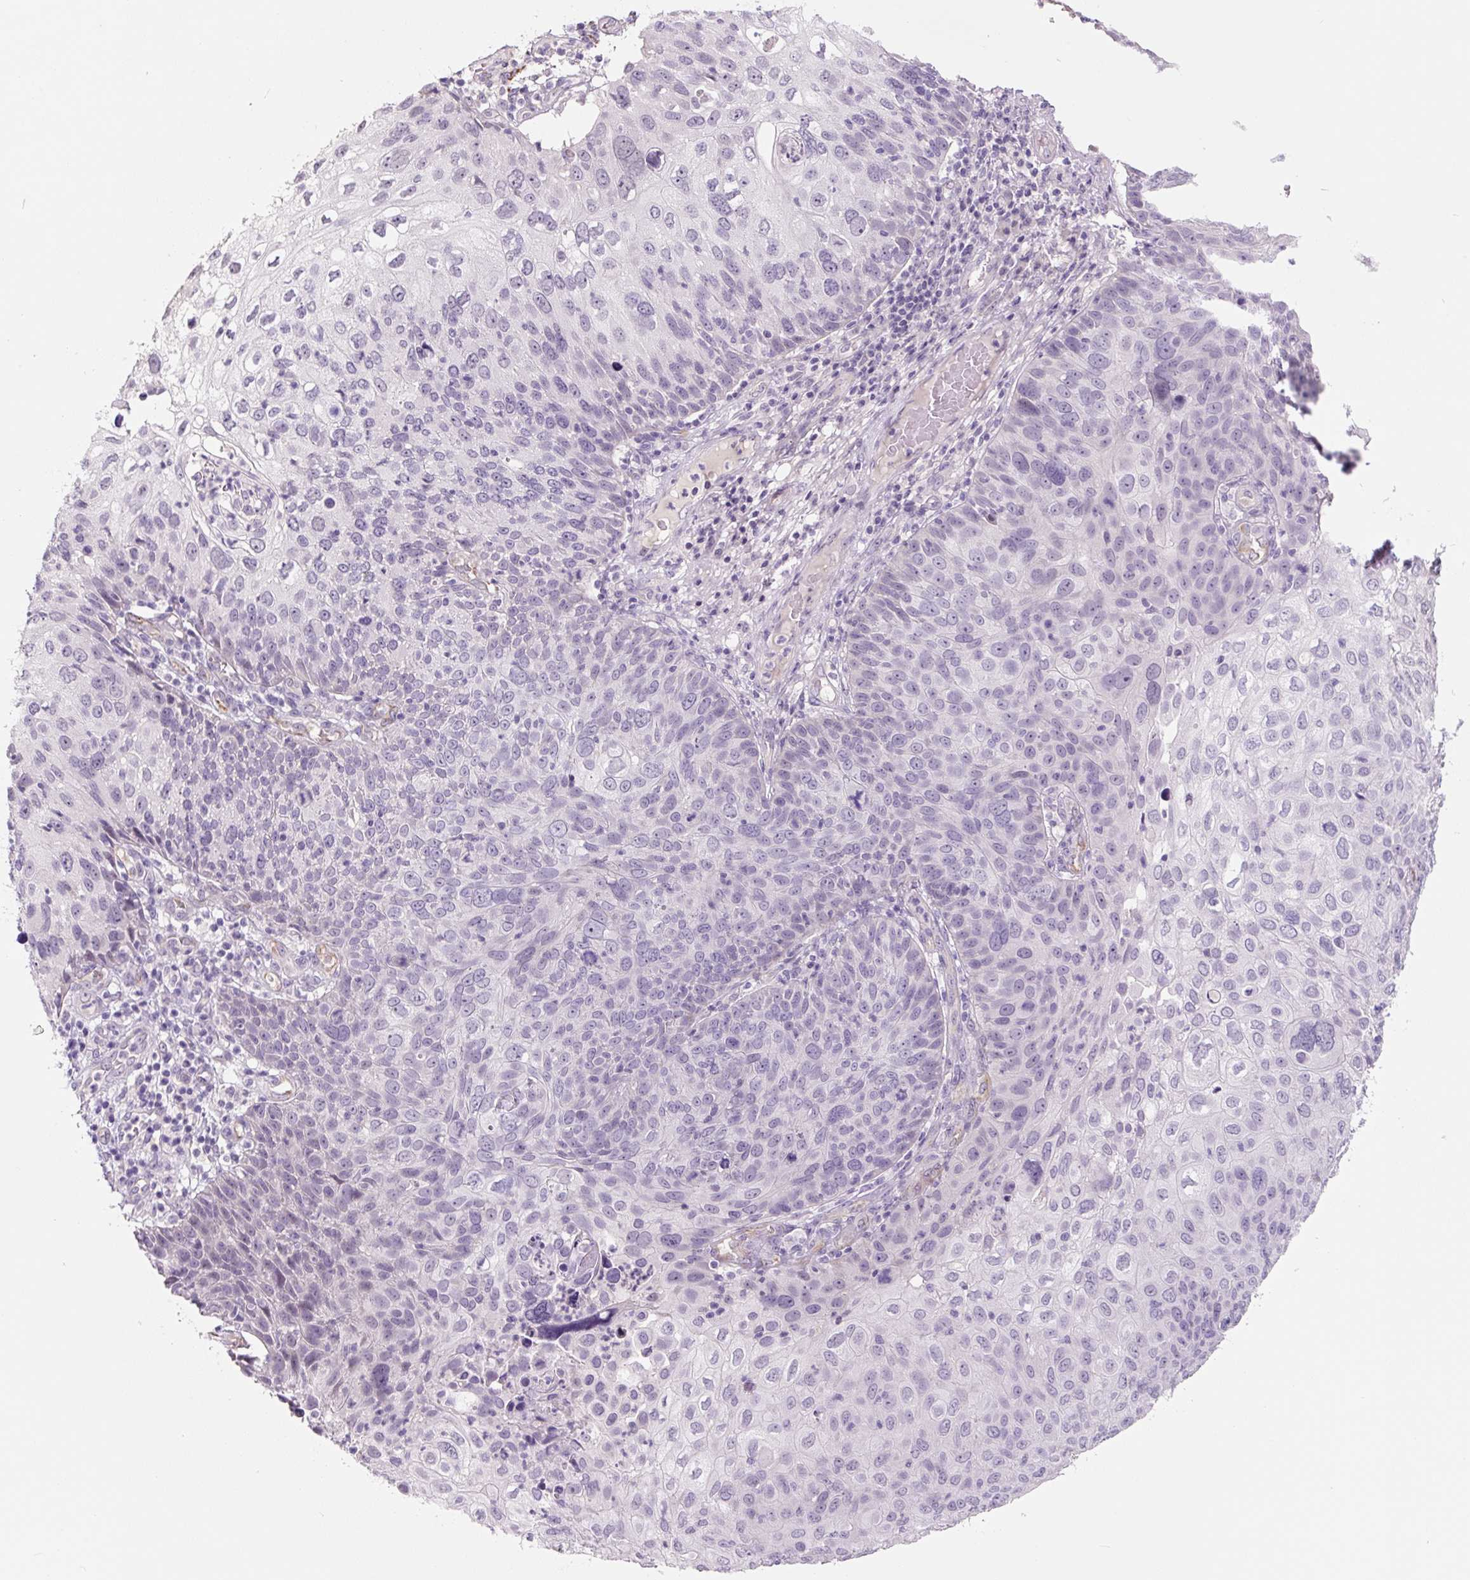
{"staining": {"intensity": "negative", "quantity": "none", "location": "none"}, "tissue": "skin cancer", "cell_type": "Tumor cells", "image_type": "cancer", "snomed": [{"axis": "morphology", "description": "Squamous cell carcinoma, NOS"}, {"axis": "topography", "description": "Skin"}], "caption": "A photomicrograph of skin cancer stained for a protein shows no brown staining in tumor cells. The staining was performed using DAB to visualize the protein expression in brown, while the nuclei were stained in blue with hematoxylin (Magnification: 20x).", "gene": "CCL25", "patient": {"sex": "male", "age": 87}}